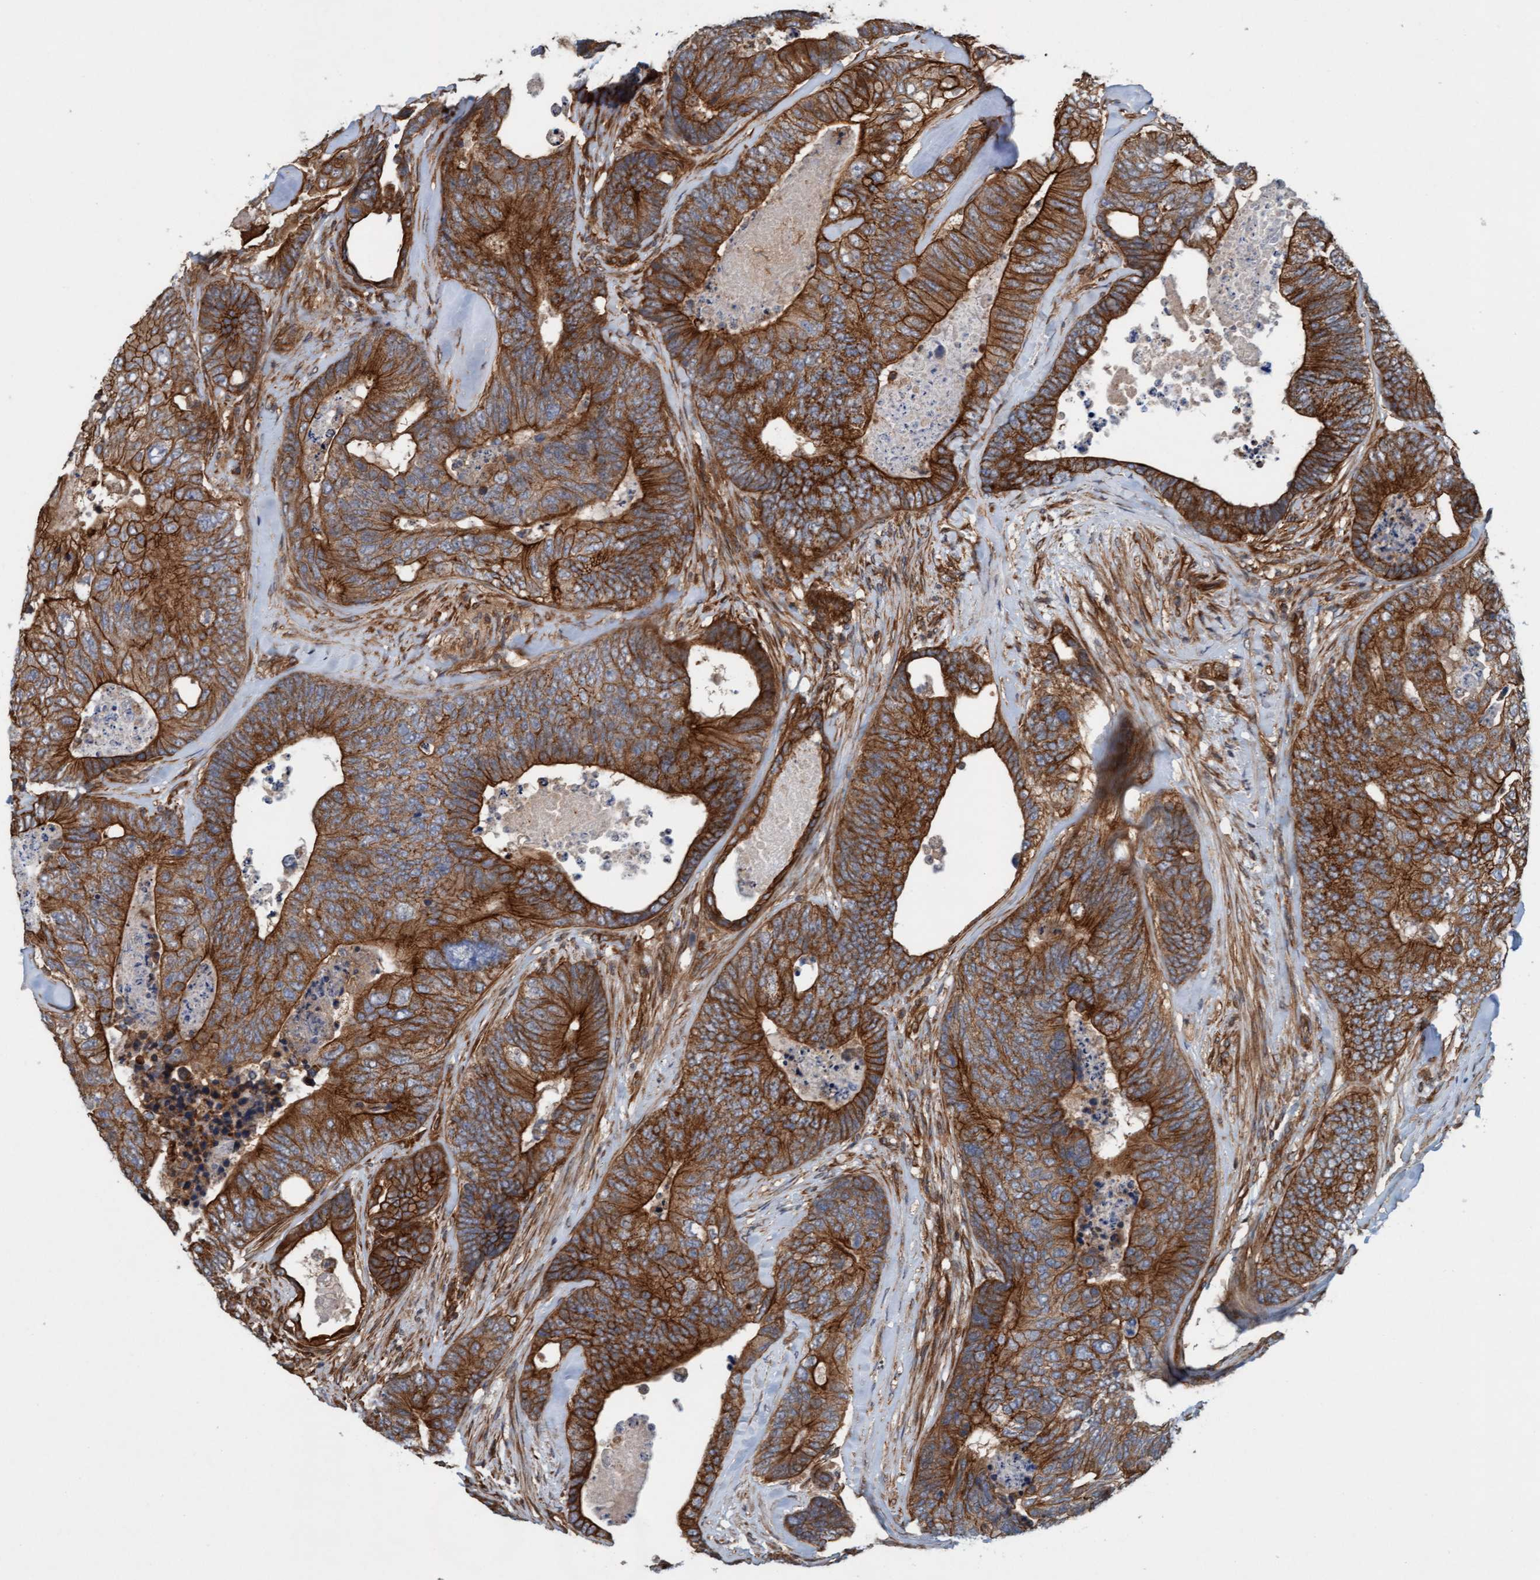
{"staining": {"intensity": "strong", "quantity": ">75%", "location": "cytoplasmic/membranous"}, "tissue": "colorectal cancer", "cell_type": "Tumor cells", "image_type": "cancer", "snomed": [{"axis": "morphology", "description": "Adenocarcinoma, NOS"}, {"axis": "topography", "description": "Colon"}], "caption": "Protein staining of colorectal adenocarcinoma tissue demonstrates strong cytoplasmic/membranous expression in about >75% of tumor cells. Nuclei are stained in blue.", "gene": "ERAL1", "patient": {"sex": "female", "age": 67}}